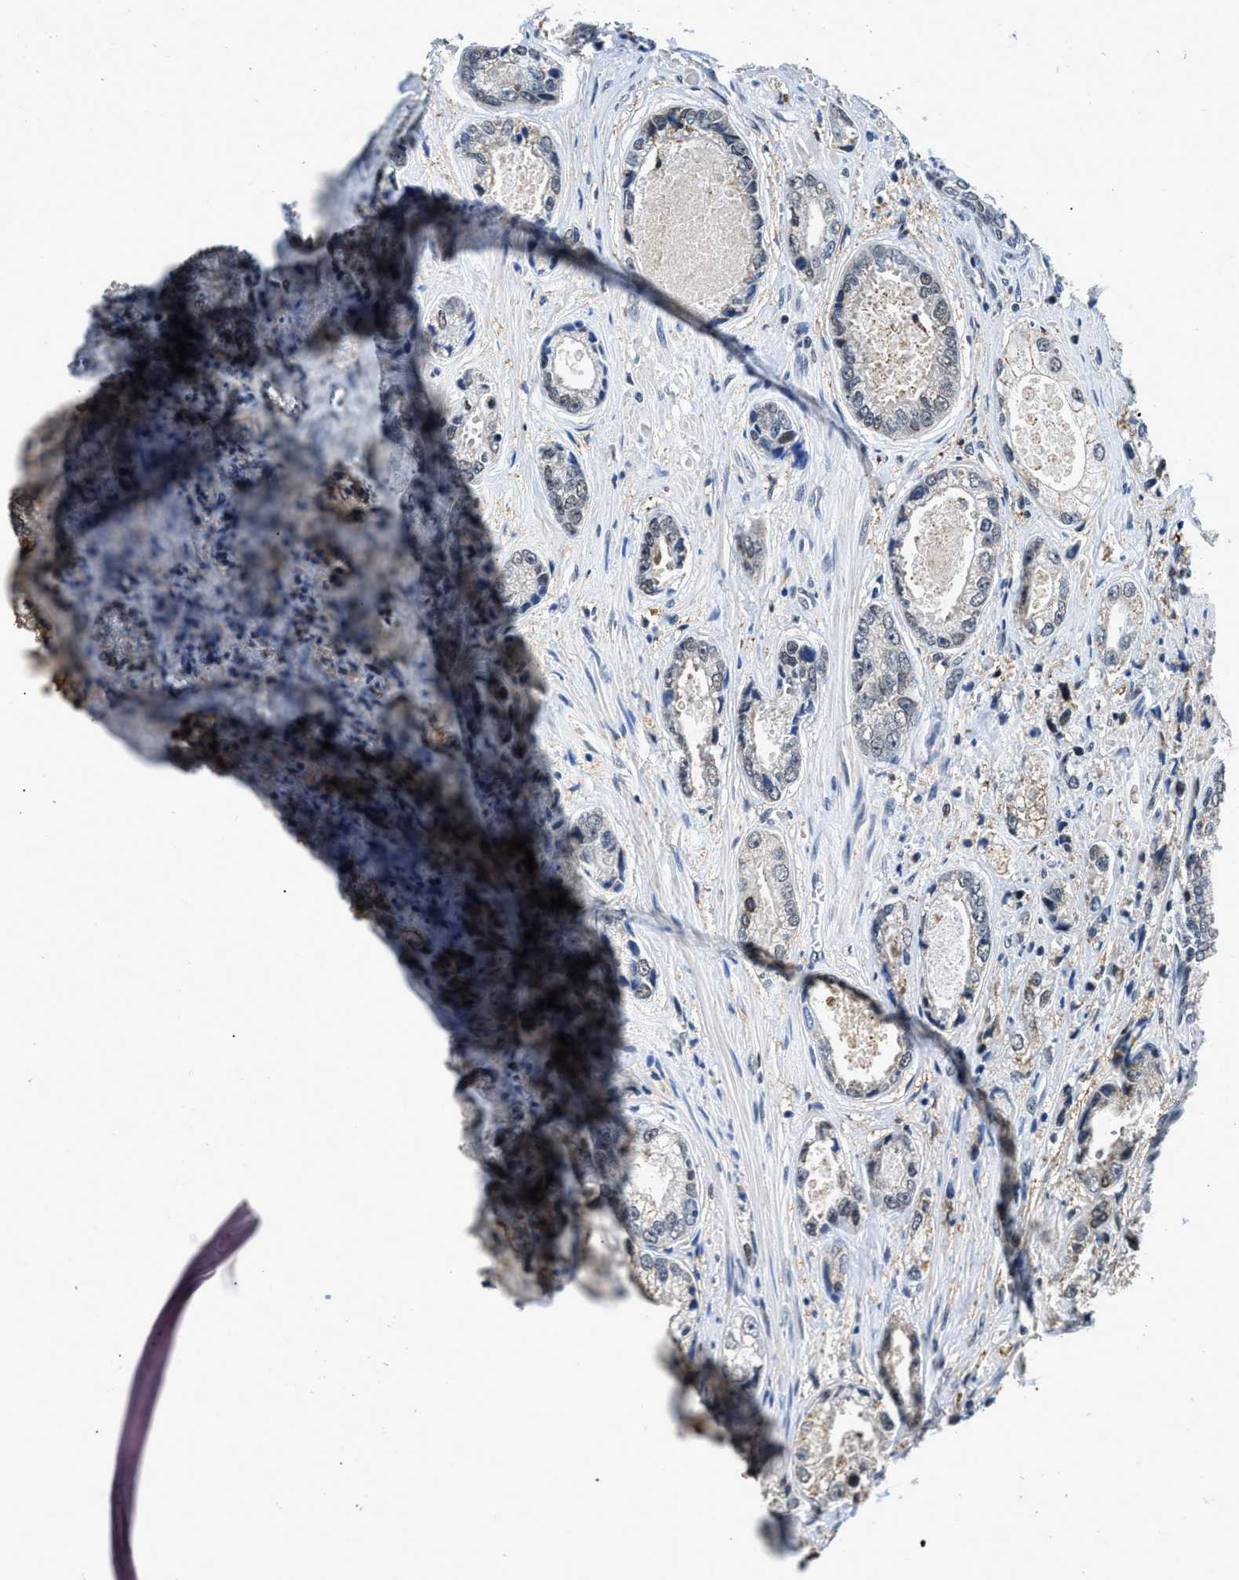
{"staining": {"intensity": "weak", "quantity": "<25%", "location": "nuclear"}, "tissue": "prostate cancer", "cell_type": "Tumor cells", "image_type": "cancer", "snomed": [{"axis": "morphology", "description": "Adenocarcinoma, High grade"}, {"axis": "topography", "description": "Prostate"}], "caption": "Tumor cells are negative for protein expression in human prostate cancer (high-grade adenocarcinoma). Brightfield microscopy of immunohistochemistry stained with DAB (3,3'-diaminobenzidine) (brown) and hematoxylin (blue), captured at high magnification.", "gene": "HNRNPH2", "patient": {"sex": "male", "age": 61}}